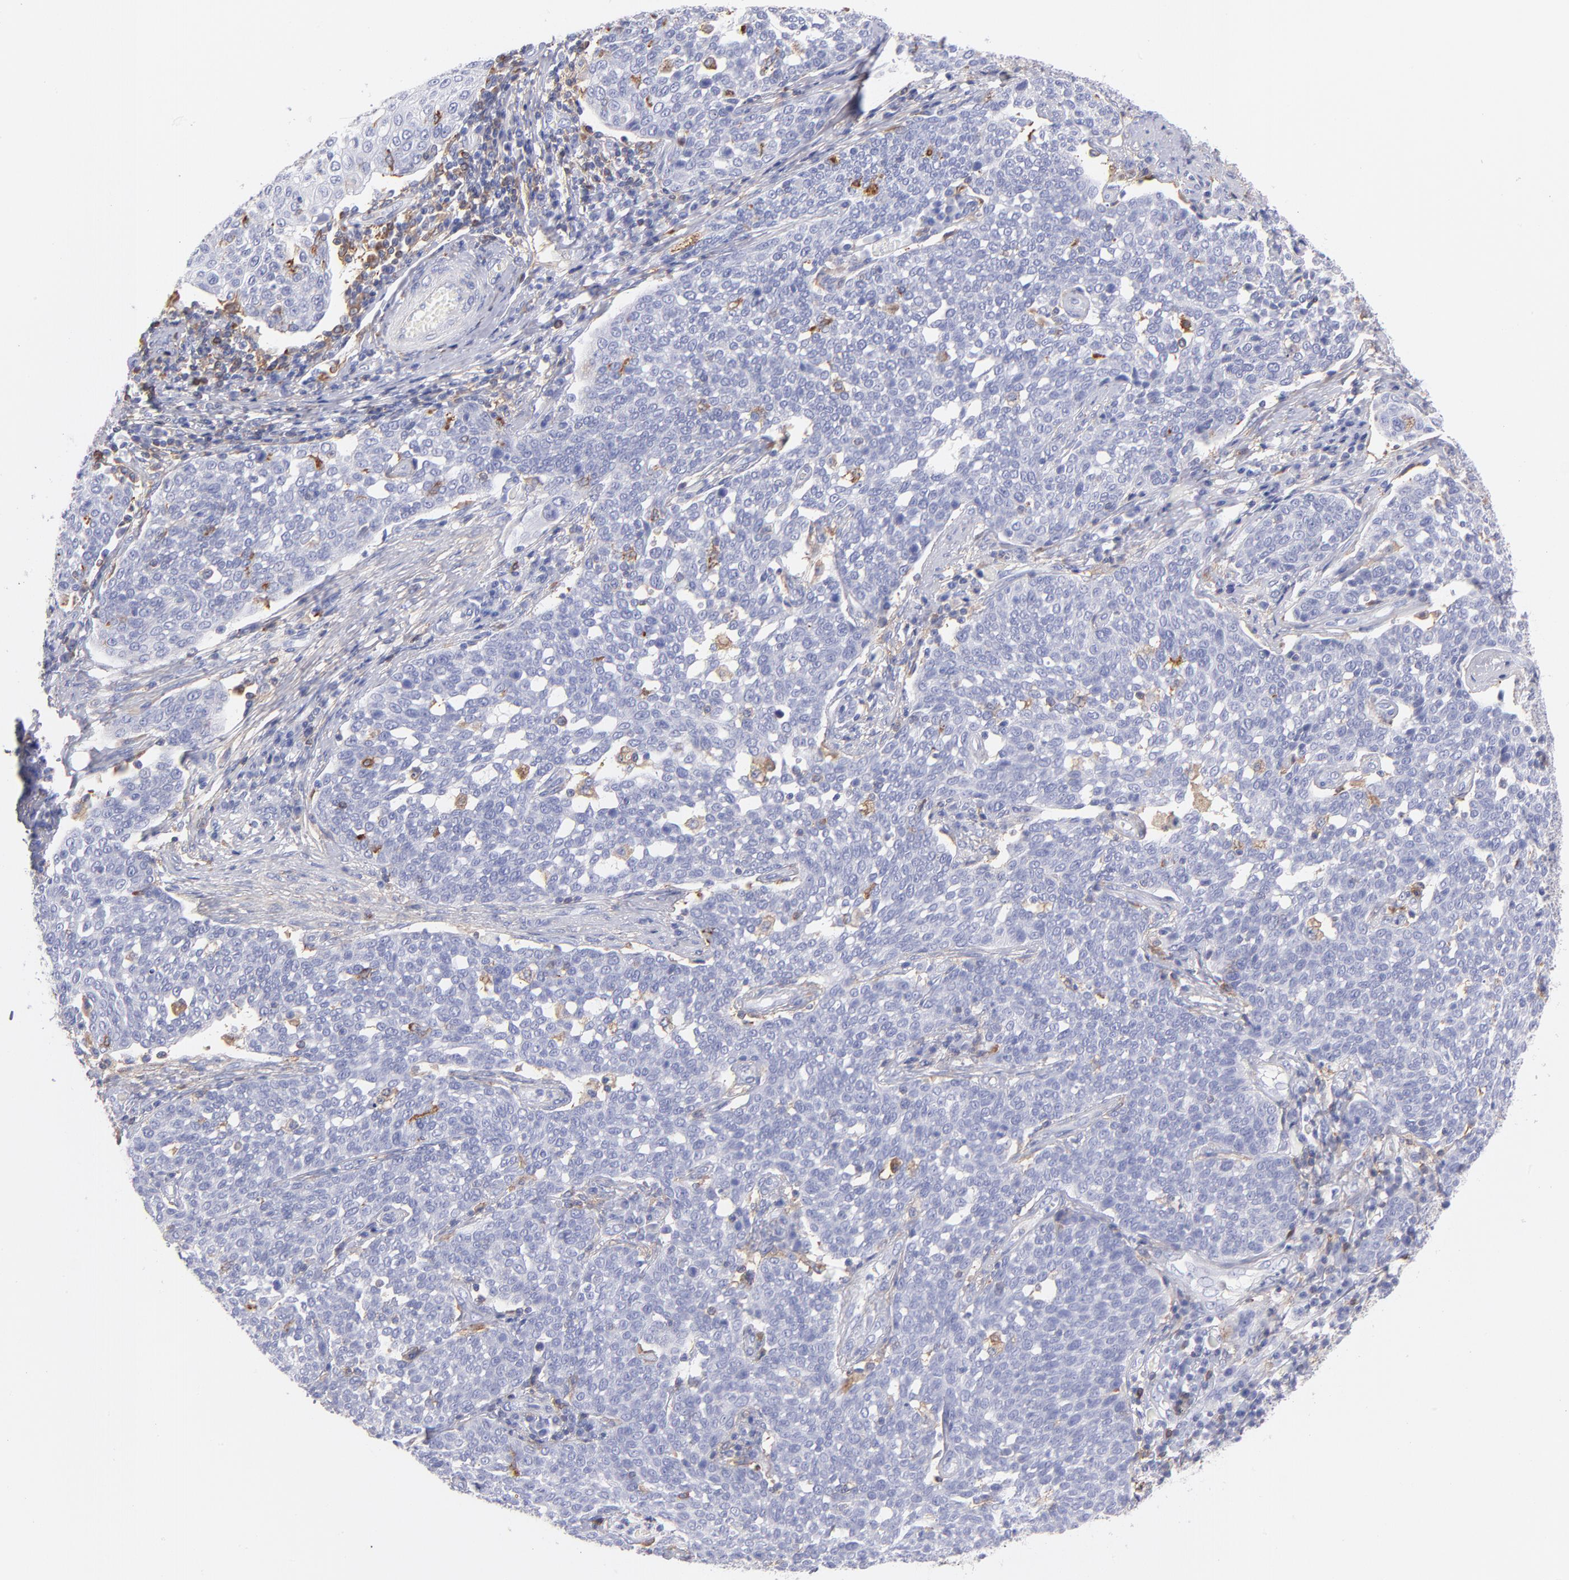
{"staining": {"intensity": "negative", "quantity": "none", "location": "none"}, "tissue": "cervical cancer", "cell_type": "Tumor cells", "image_type": "cancer", "snomed": [{"axis": "morphology", "description": "Squamous cell carcinoma, NOS"}, {"axis": "topography", "description": "Cervix"}], "caption": "The micrograph demonstrates no staining of tumor cells in squamous cell carcinoma (cervical).", "gene": "PRKCA", "patient": {"sex": "female", "age": 34}}